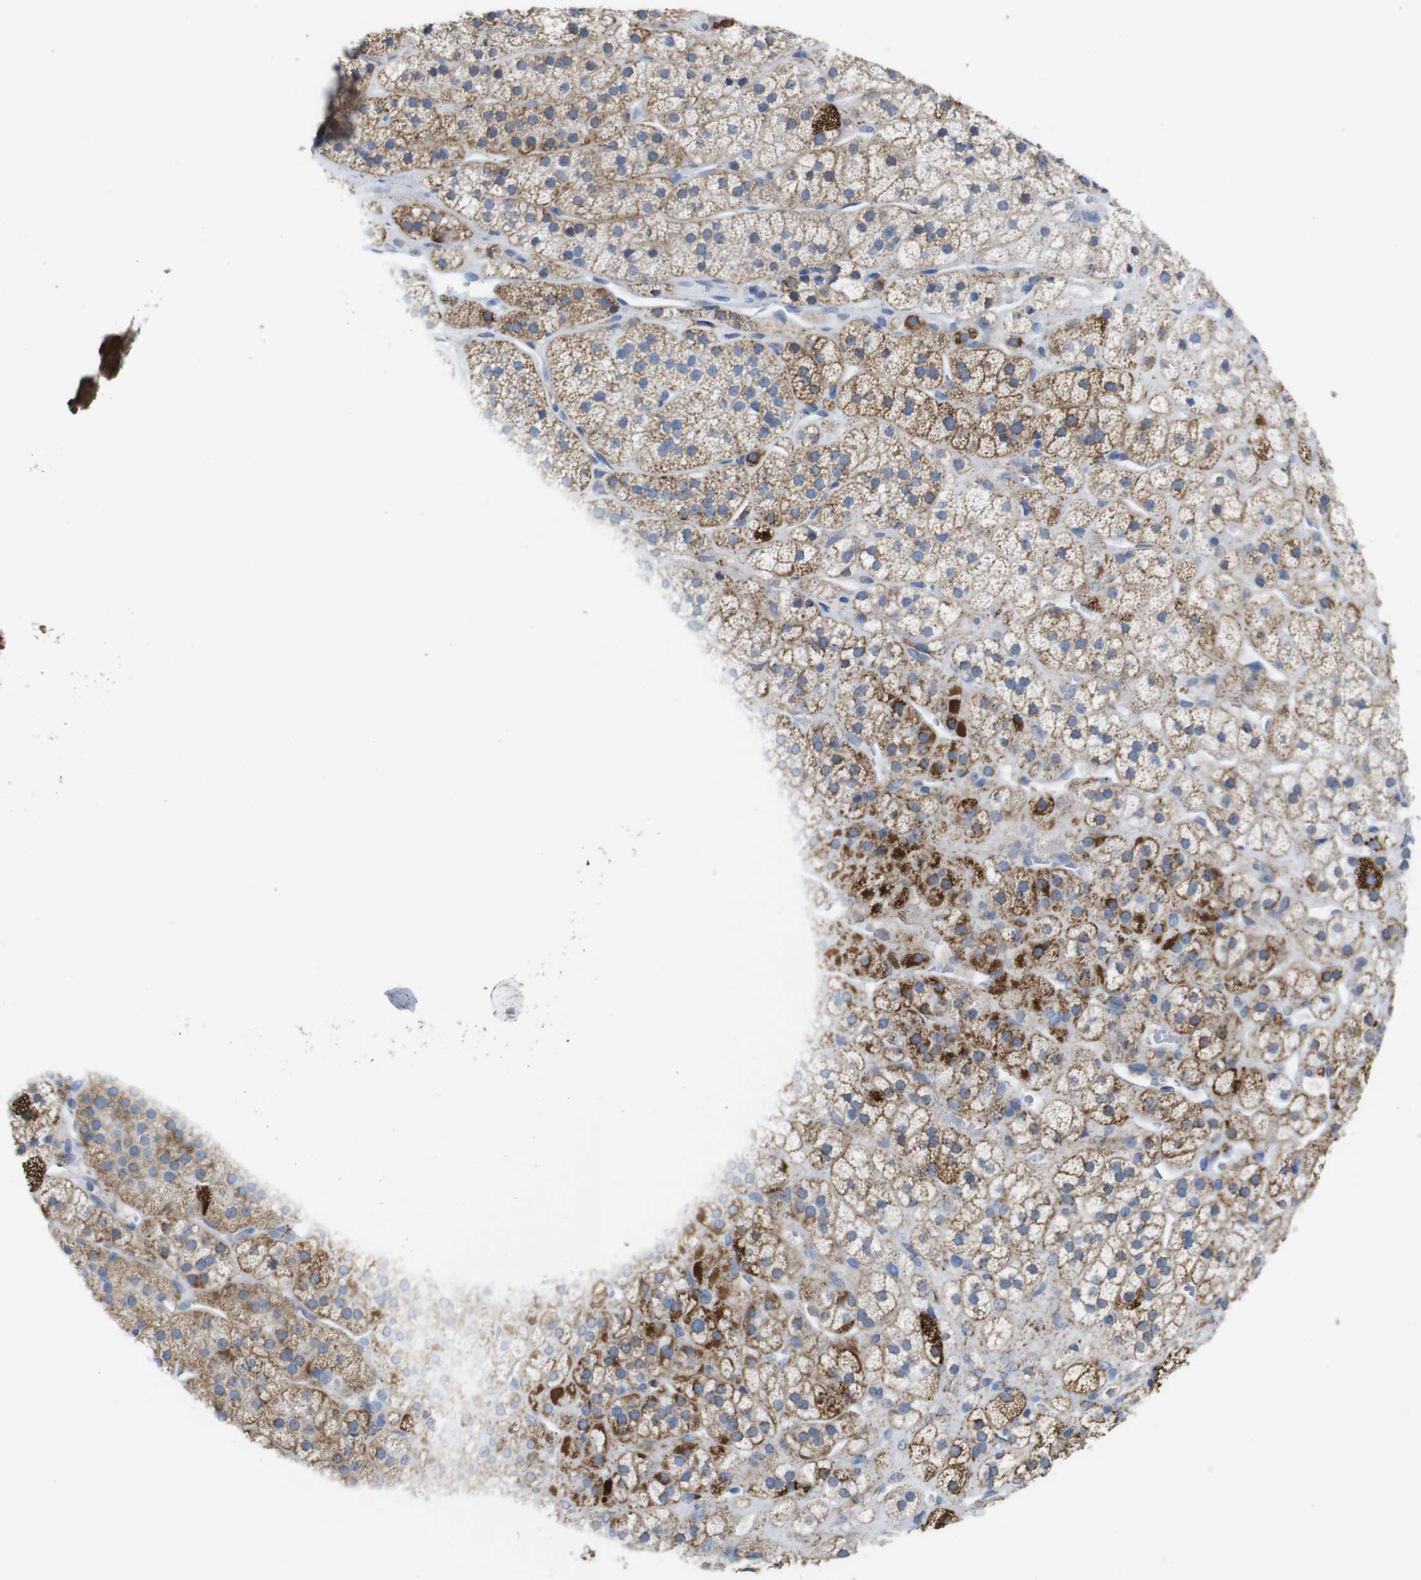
{"staining": {"intensity": "strong", "quantity": "25%-75%", "location": "cytoplasmic/membranous"}, "tissue": "adrenal gland", "cell_type": "Glandular cells", "image_type": "normal", "snomed": [{"axis": "morphology", "description": "Normal tissue, NOS"}, {"axis": "topography", "description": "Adrenal gland"}], "caption": "This histopathology image shows immunohistochemistry staining of unremarkable human adrenal gland, with high strong cytoplasmic/membranous staining in about 25%-75% of glandular cells.", "gene": "MAOA", "patient": {"sex": "male", "age": 56}}